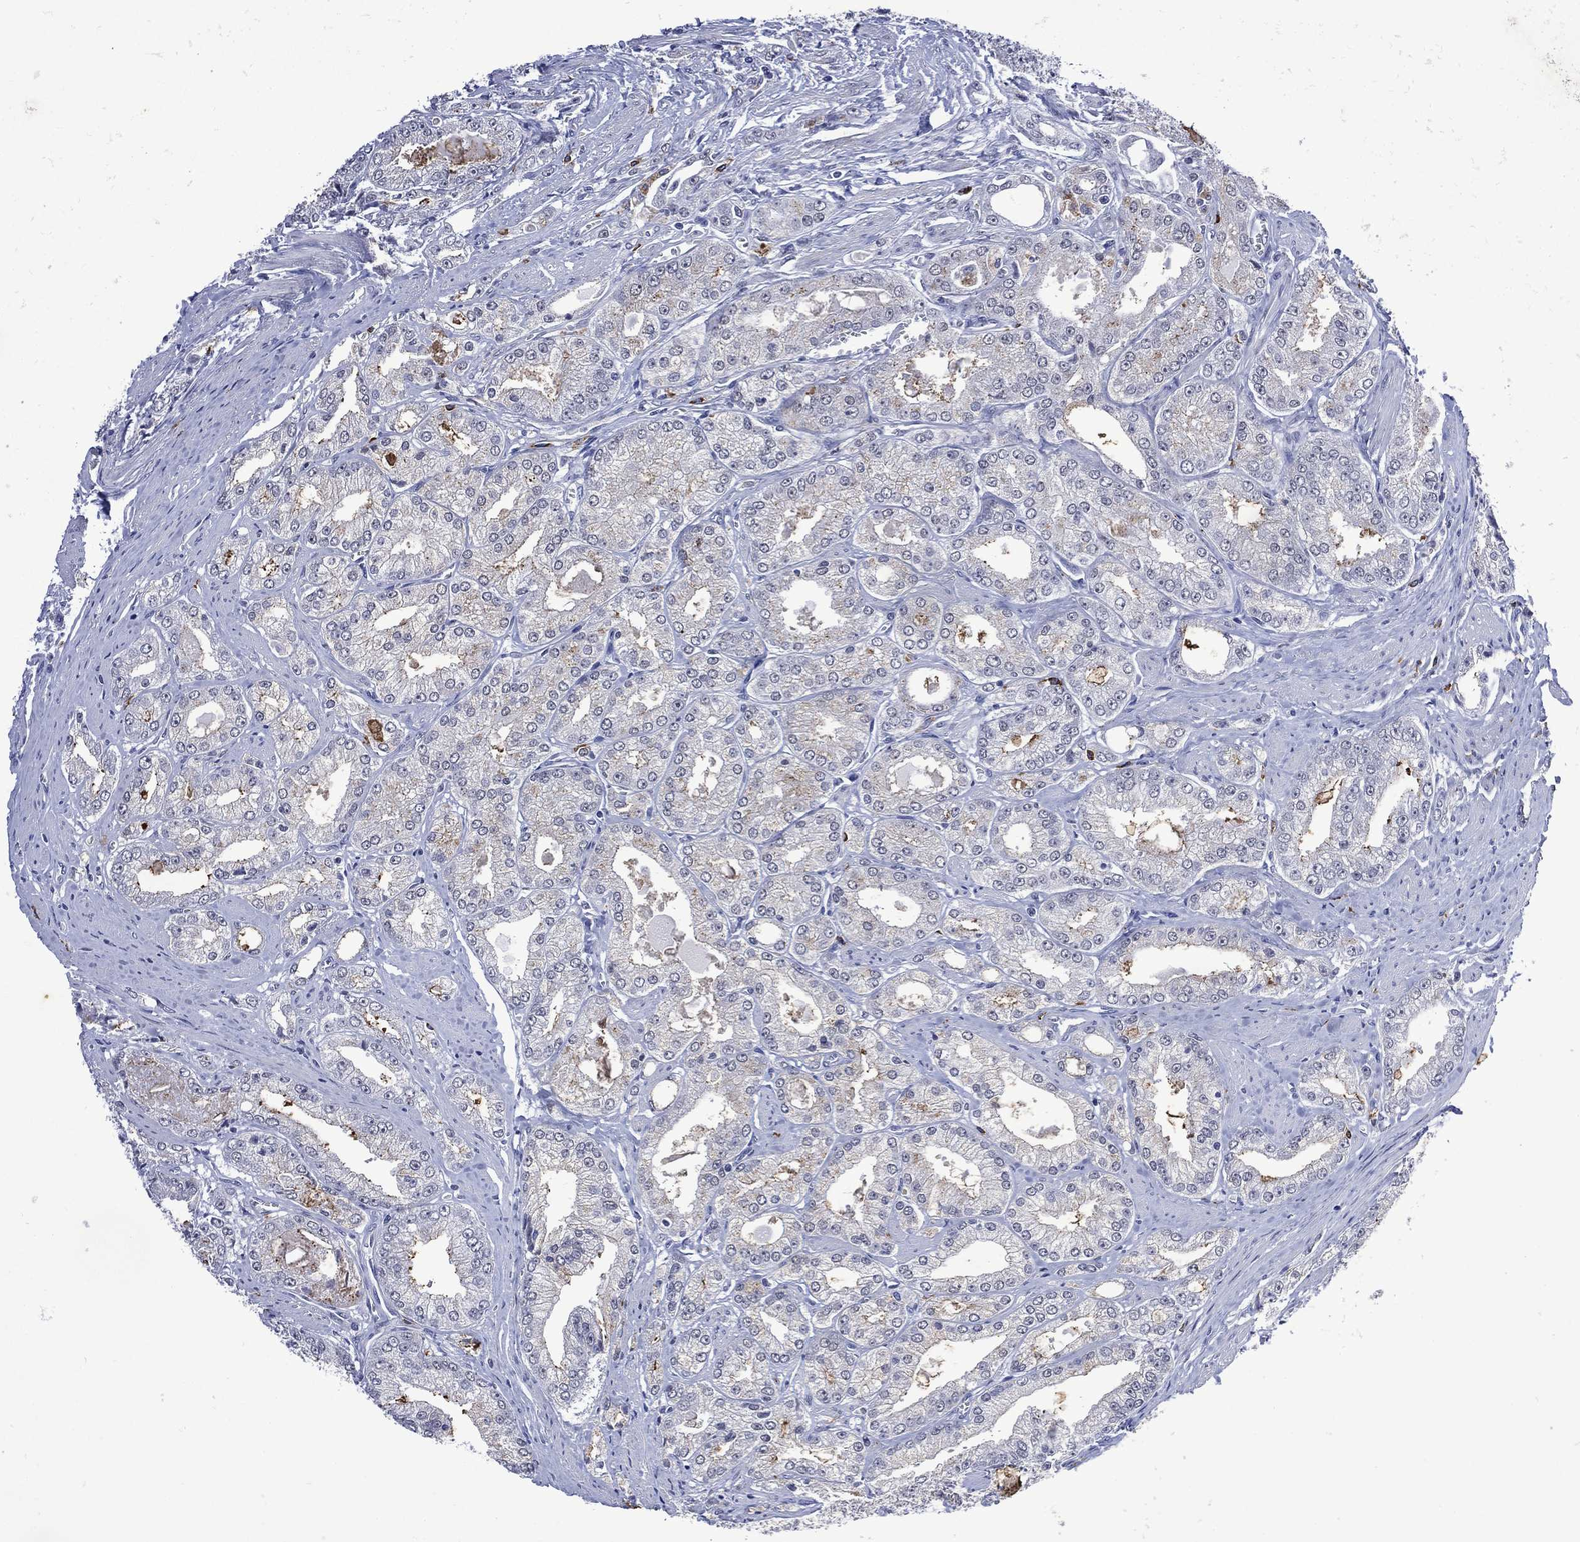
{"staining": {"intensity": "negative", "quantity": "none", "location": "none"}, "tissue": "prostate cancer", "cell_type": "Tumor cells", "image_type": "cancer", "snomed": [{"axis": "morphology", "description": "Adenocarcinoma, NOS"}, {"axis": "morphology", "description": "Adenocarcinoma, High grade"}, {"axis": "topography", "description": "Prostate"}], "caption": "Tumor cells are negative for brown protein staining in prostate cancer.", "gene": "ASB10", "patient": {"sex": "male", "age": 70}}